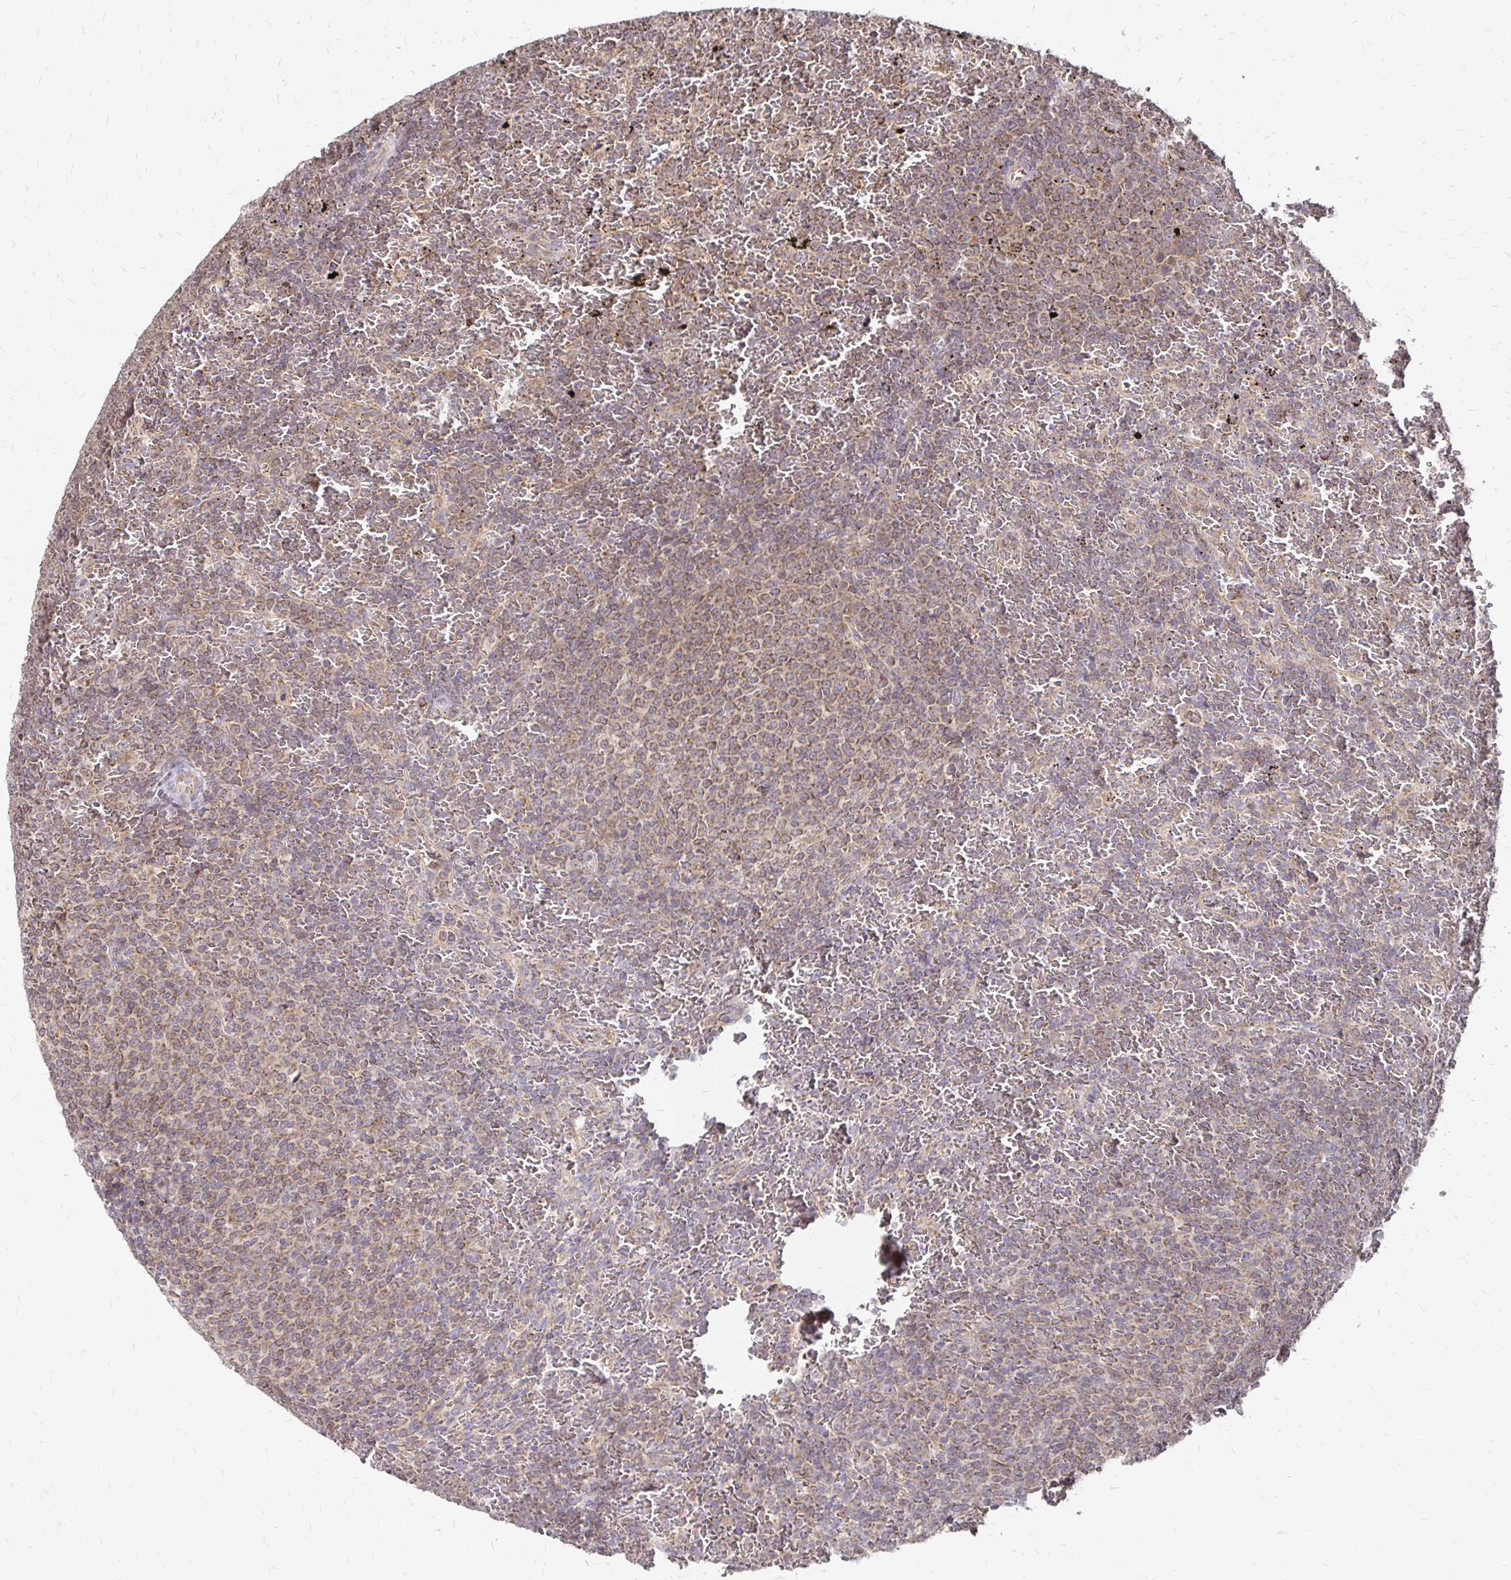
{"staining": {"intensity": "moderate", "quantity": ">75%", "location": "cytoplasmic/membranous"}, "tissue": "lymphoma", "cell_type": "Tumor cells", "image_type": "cancer", "snomed": [{"axis": "morphology", "description": "Malignant lymphoma, non-Hodgkin's type, Low grade"}, {"axis": "topography", "description": "Spleen"}], "caption": "Low-grade malignant lymphoma, non-Hodgkin's type stained for a protein displays moderate cytoplasmic/membranous positivity in tumor cells. The protein of interest is shown in brown color, while the nuclei are stained blue.", "gene": "ZW10", "patient": {"sex": "female", "age": 77}}